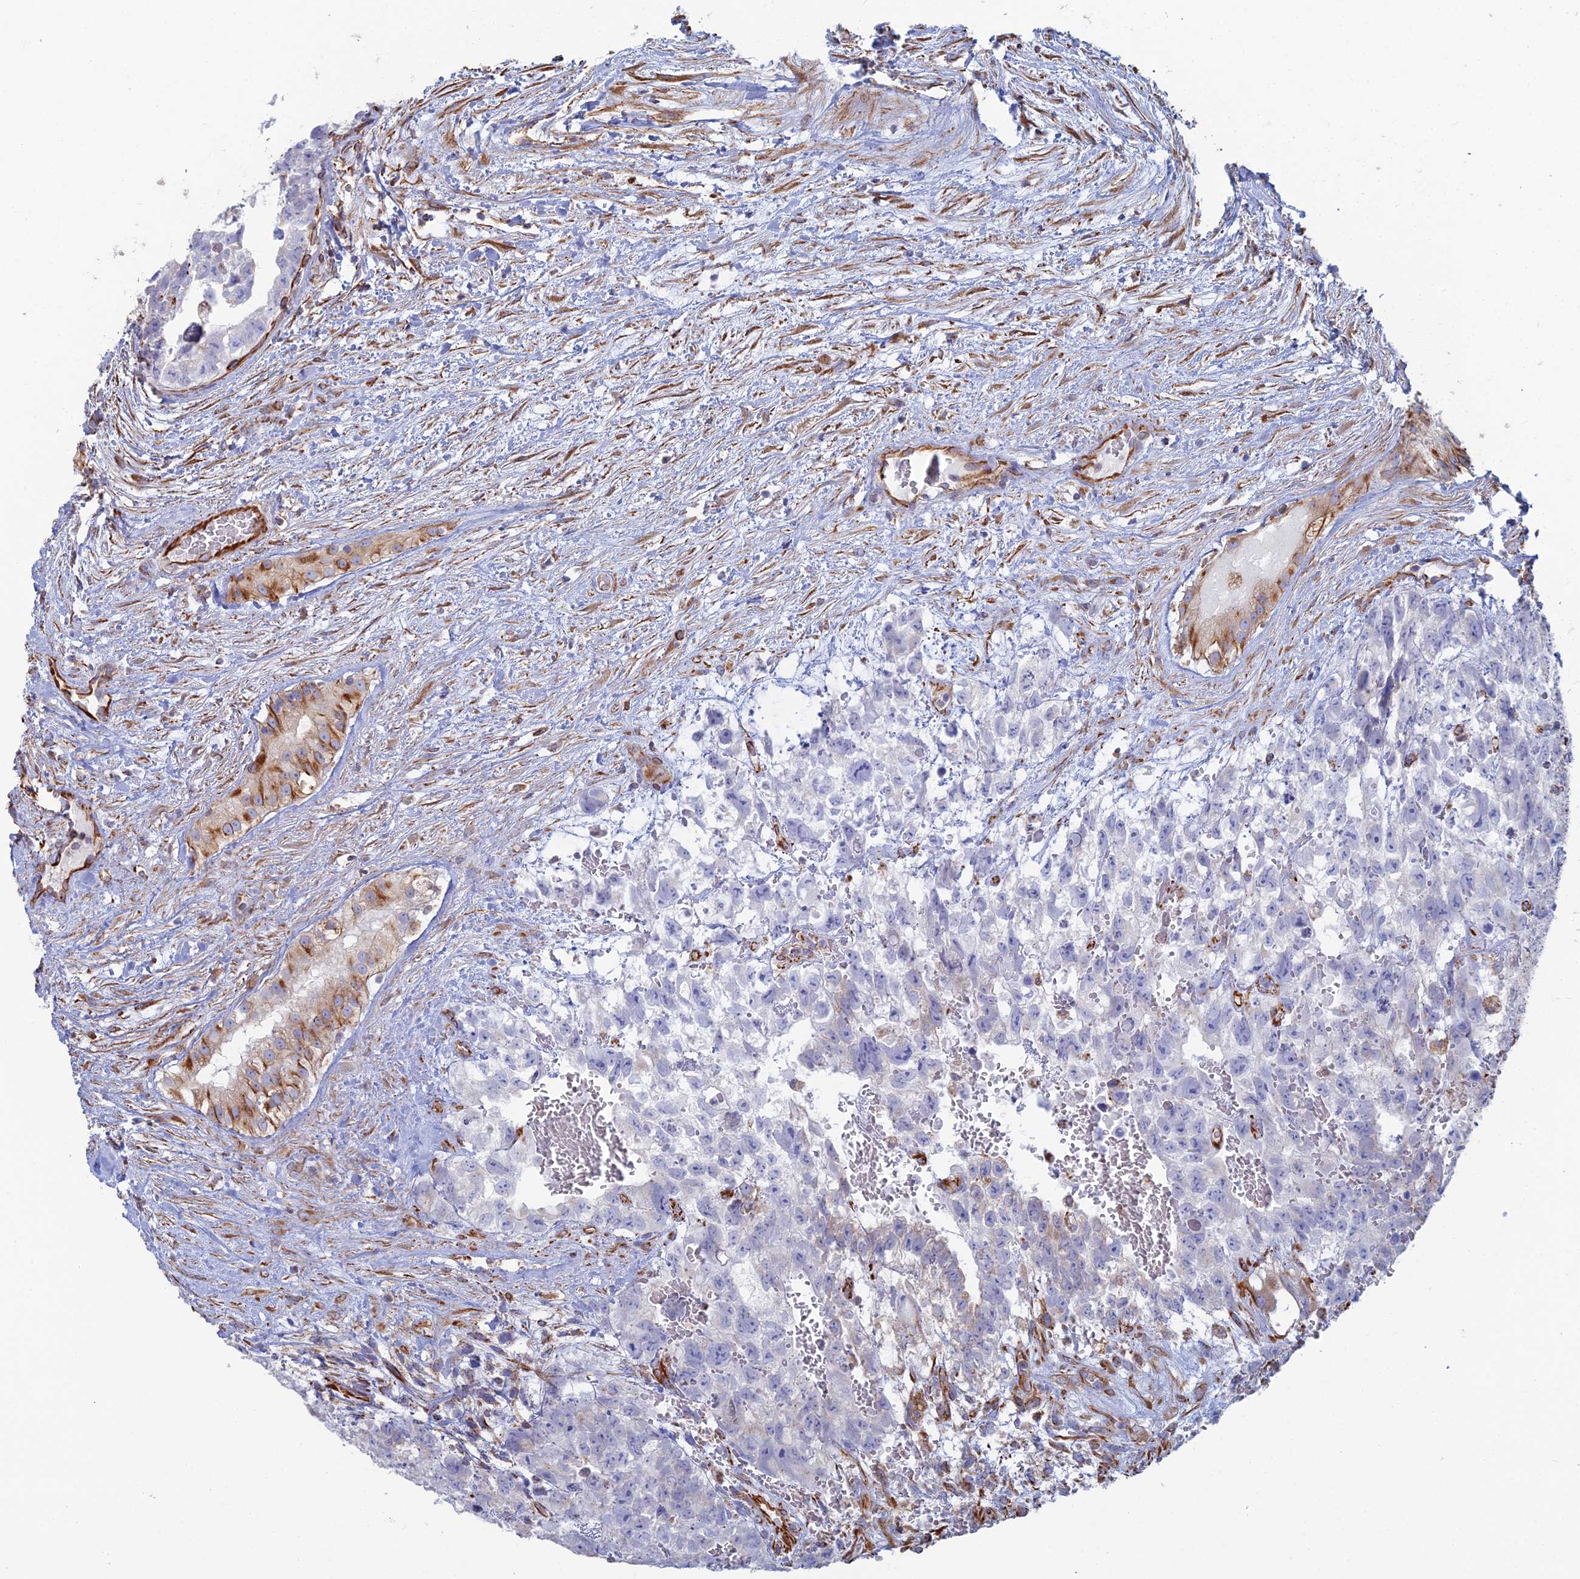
{"staining": {"intensity": "negative", "quantity": "none", "location": "none"}, "tissue": "testis cancer", "cell_type": "Tumor cells", "image_type": "cancer", "snomed": [{"axis": "morphology", "description": "Carcinoma, Embryonal, NOS"}, {"axis": "topography", "description": "Testis"}], "caption": "Testis cancer was stained to show a protein in brown. There is no significant expression in tumor cells.", "gene": "CLVS2", "patient": {"sex": "male", "age": 26}}